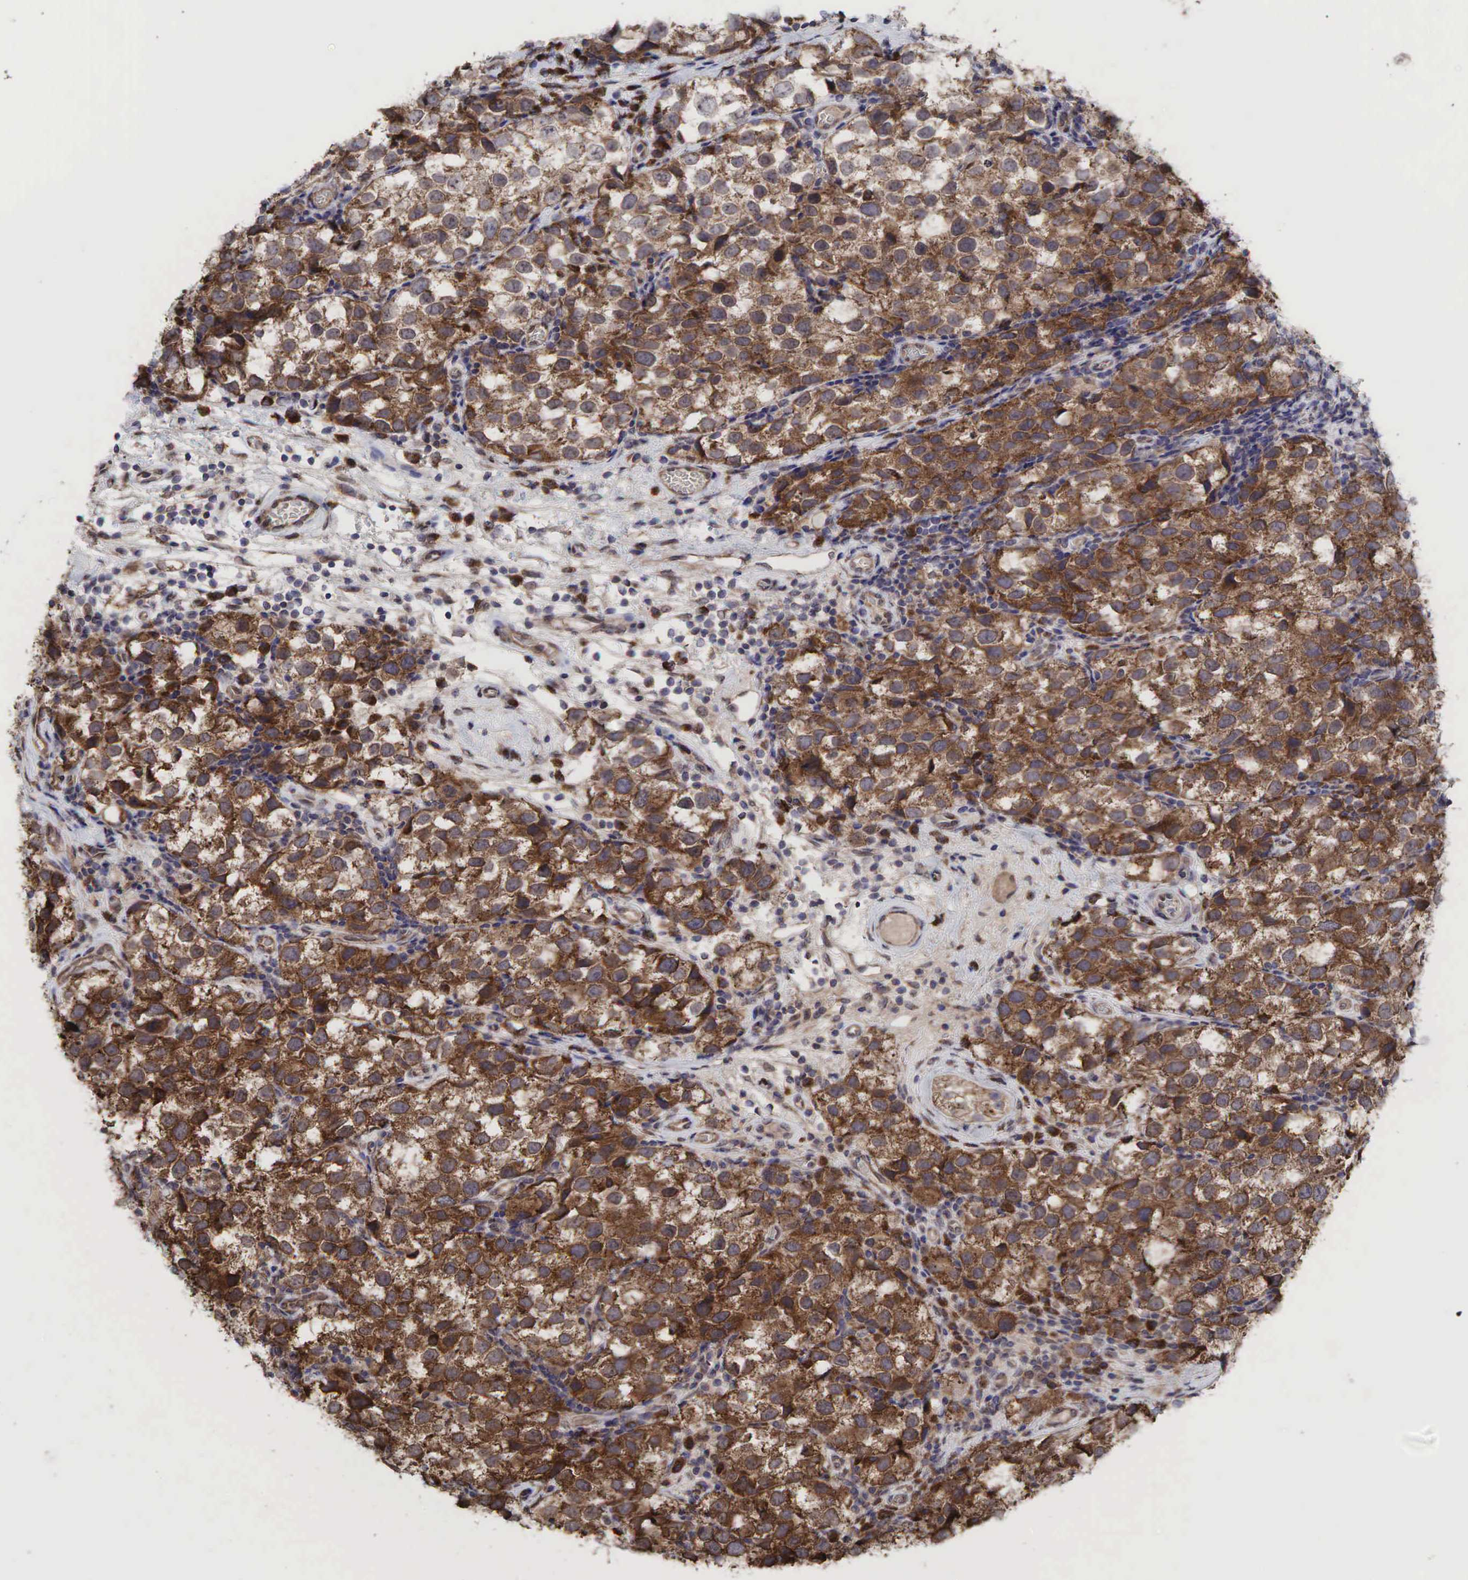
{"staining": {"intensity": "moderate", "quantity": ">75%", "location": "cytoplasmic/membranous"}, "tissue": "testis cancer", "cell_type": "Tumor cells", "image_type": "cancer", "snomed": [{"axis": "morphology", "description": "Seminoma, NOS"}, {"axis": "topography", "description": "Testis"}], "caption": "The image demonstrates a brown stain indicating the presence of a protein in the cytoplasmic/membranous of tumor cells in testis seminoma.", "gene": "PABPC5", "patient": {"sex": "male", "age": 39}}